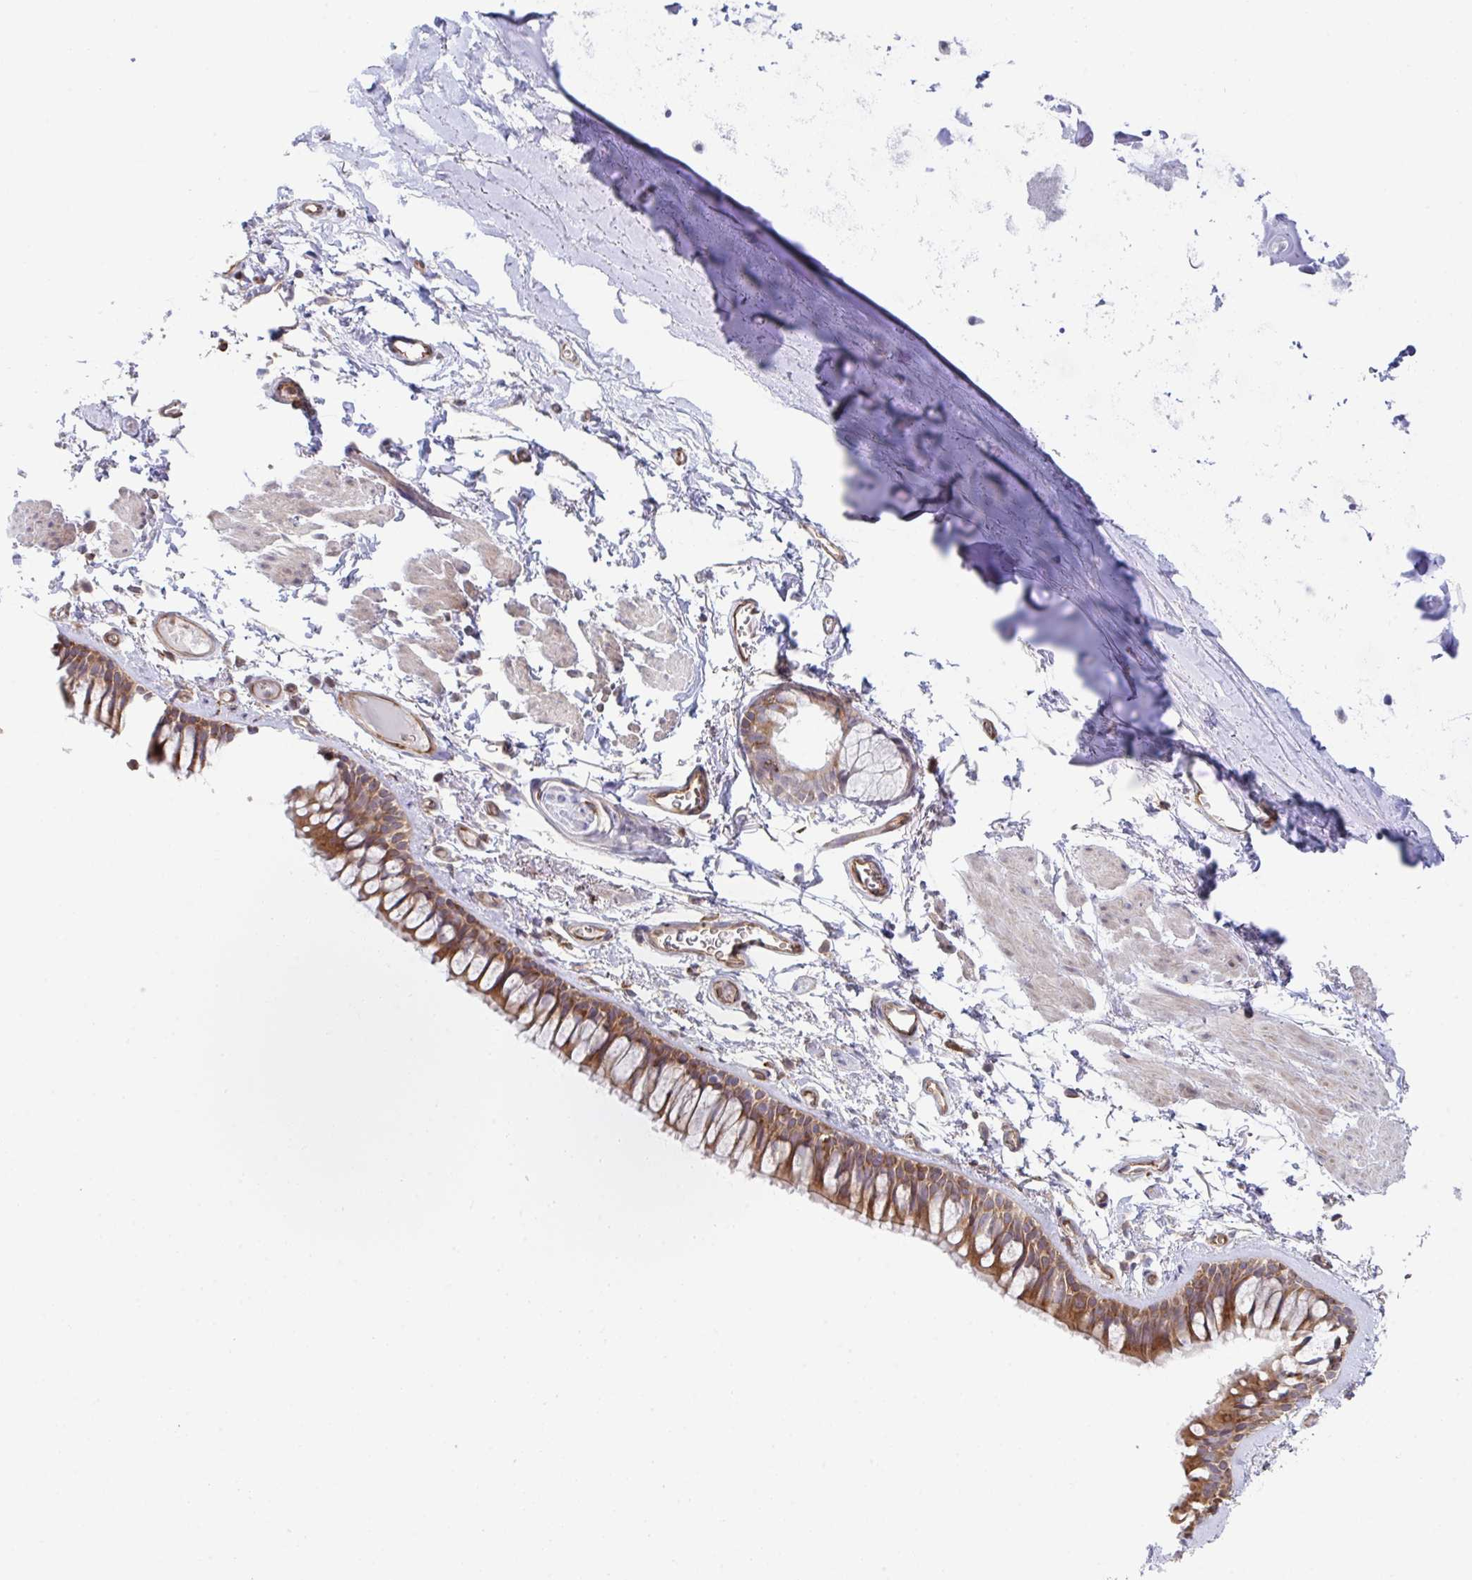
{"staining": {"intensity": "moderate", "quantity": ">75%", "location": "cytoplasmic/membranous"}, "tissue": "bronchus", "cell_type": "Respiratory epithelial cells", "image_type": "normal", "snomed": [{"axis": "morphology", "description": "Normal tissue, NOS"}, {"axis": "topography", "description": "Cartilage tissue"}, {"axis": "topography", "description": "Bronchus"}], "caption": "Respiratory epithelial cells display moderate cytoplasmic/membranous expression in approximately >75% of cells in benign bronchus.", "gene": "WNK1", "patient": {"sex": "female", "age": 79}}